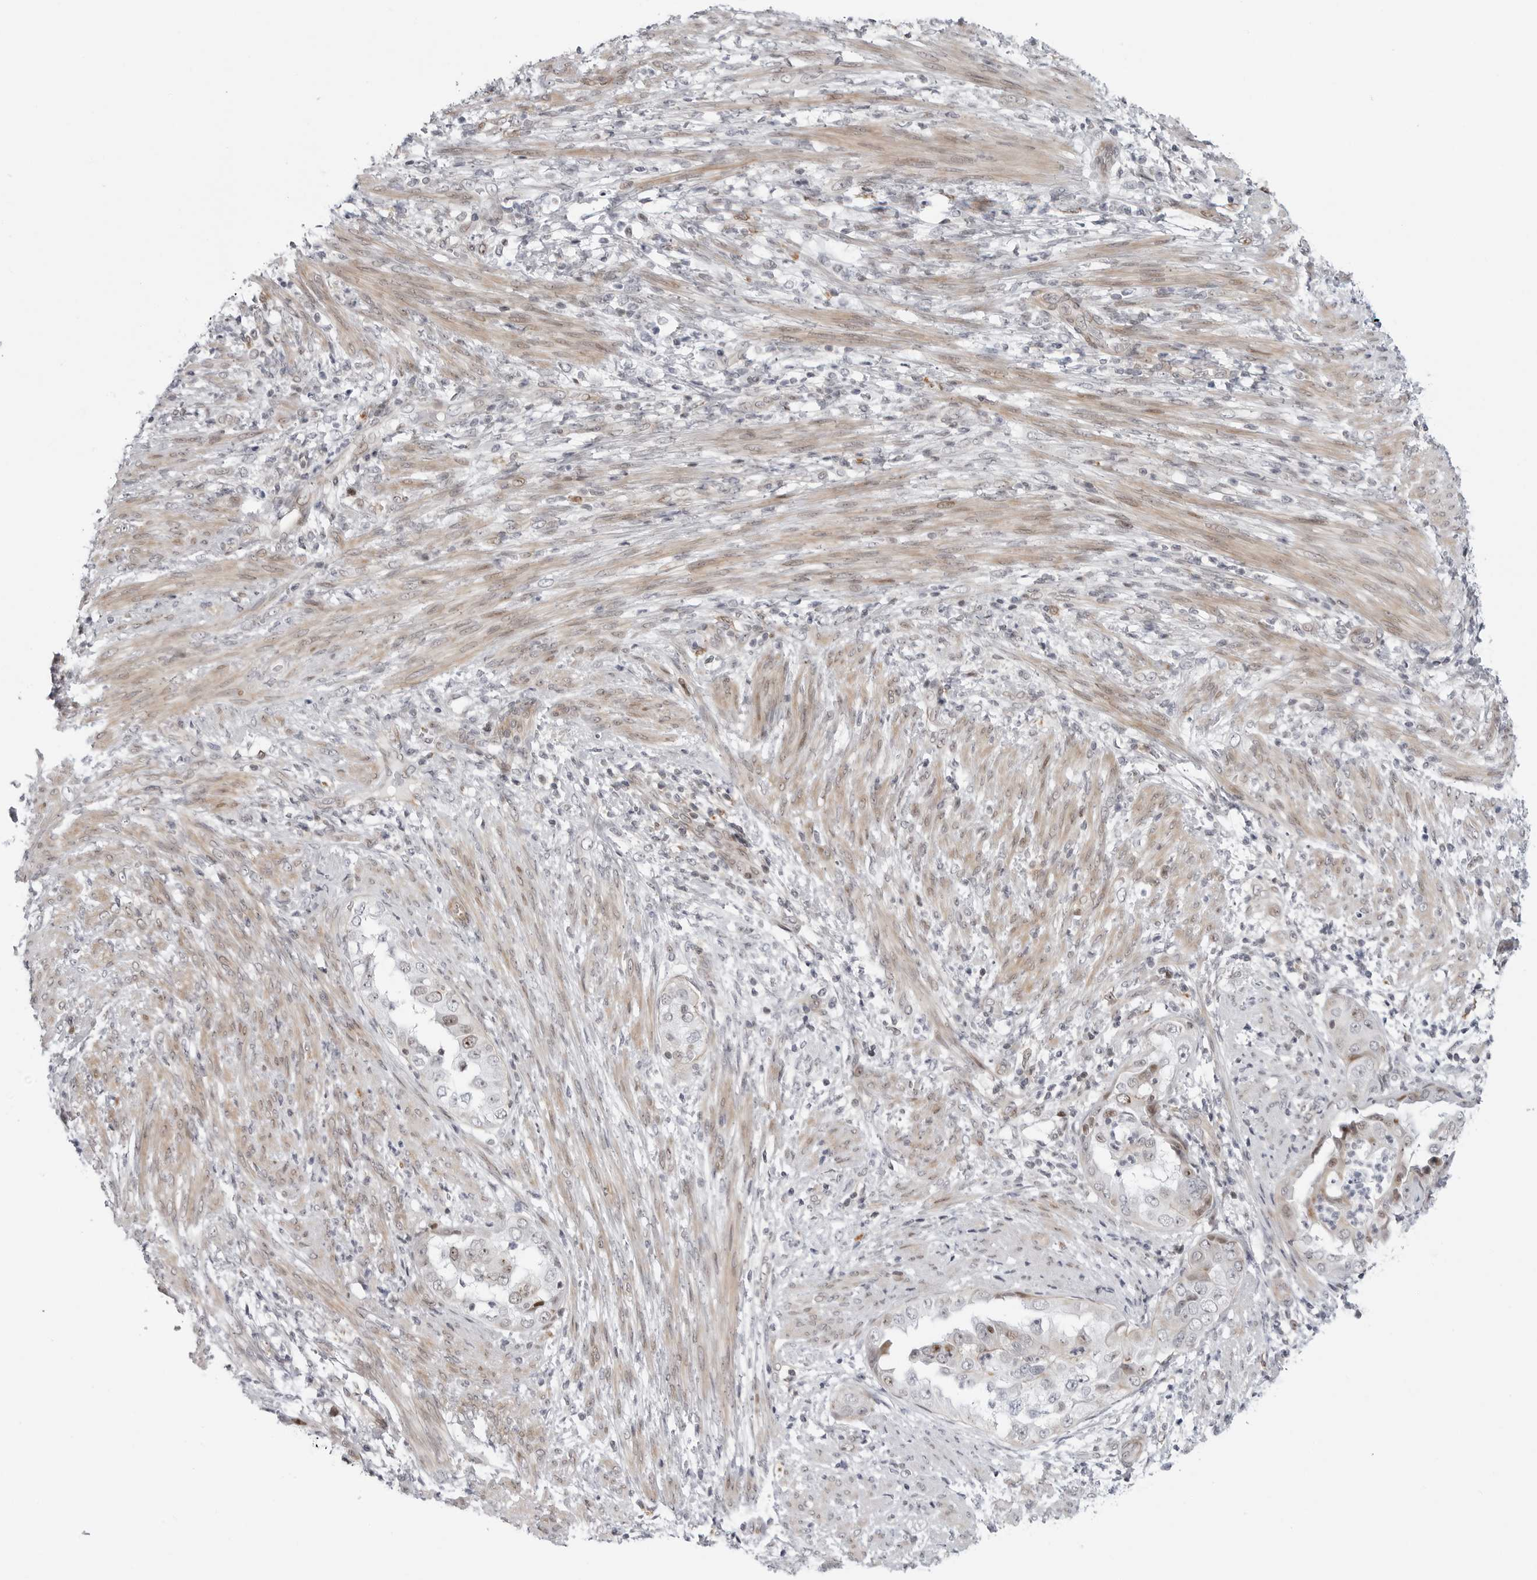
{"staining": {"intensity": "moderate", "quantity": "<25%", "location": "nuclear"}, "tissue": "endometrial cancer", "cell_type": "Tumor cells", "image_type": "cancer", "snomed": [{"axis": "morphology", "description": "Adenocarcinoma, NOS"}, {"axis": "topography", "description": "Endometrium"}], "caption": "Protein expression analysis of adenocarcinoma (endometrial) demonstrates moderate nuclear staining in approximately <25% of tumor cells. The staining was performed using DAB, with brown indicating positive protein expression. Nuclei are stained blue with hematoxylin.", "gene": "FAM135B", "patient": {"sex": "female", "age": 85}}